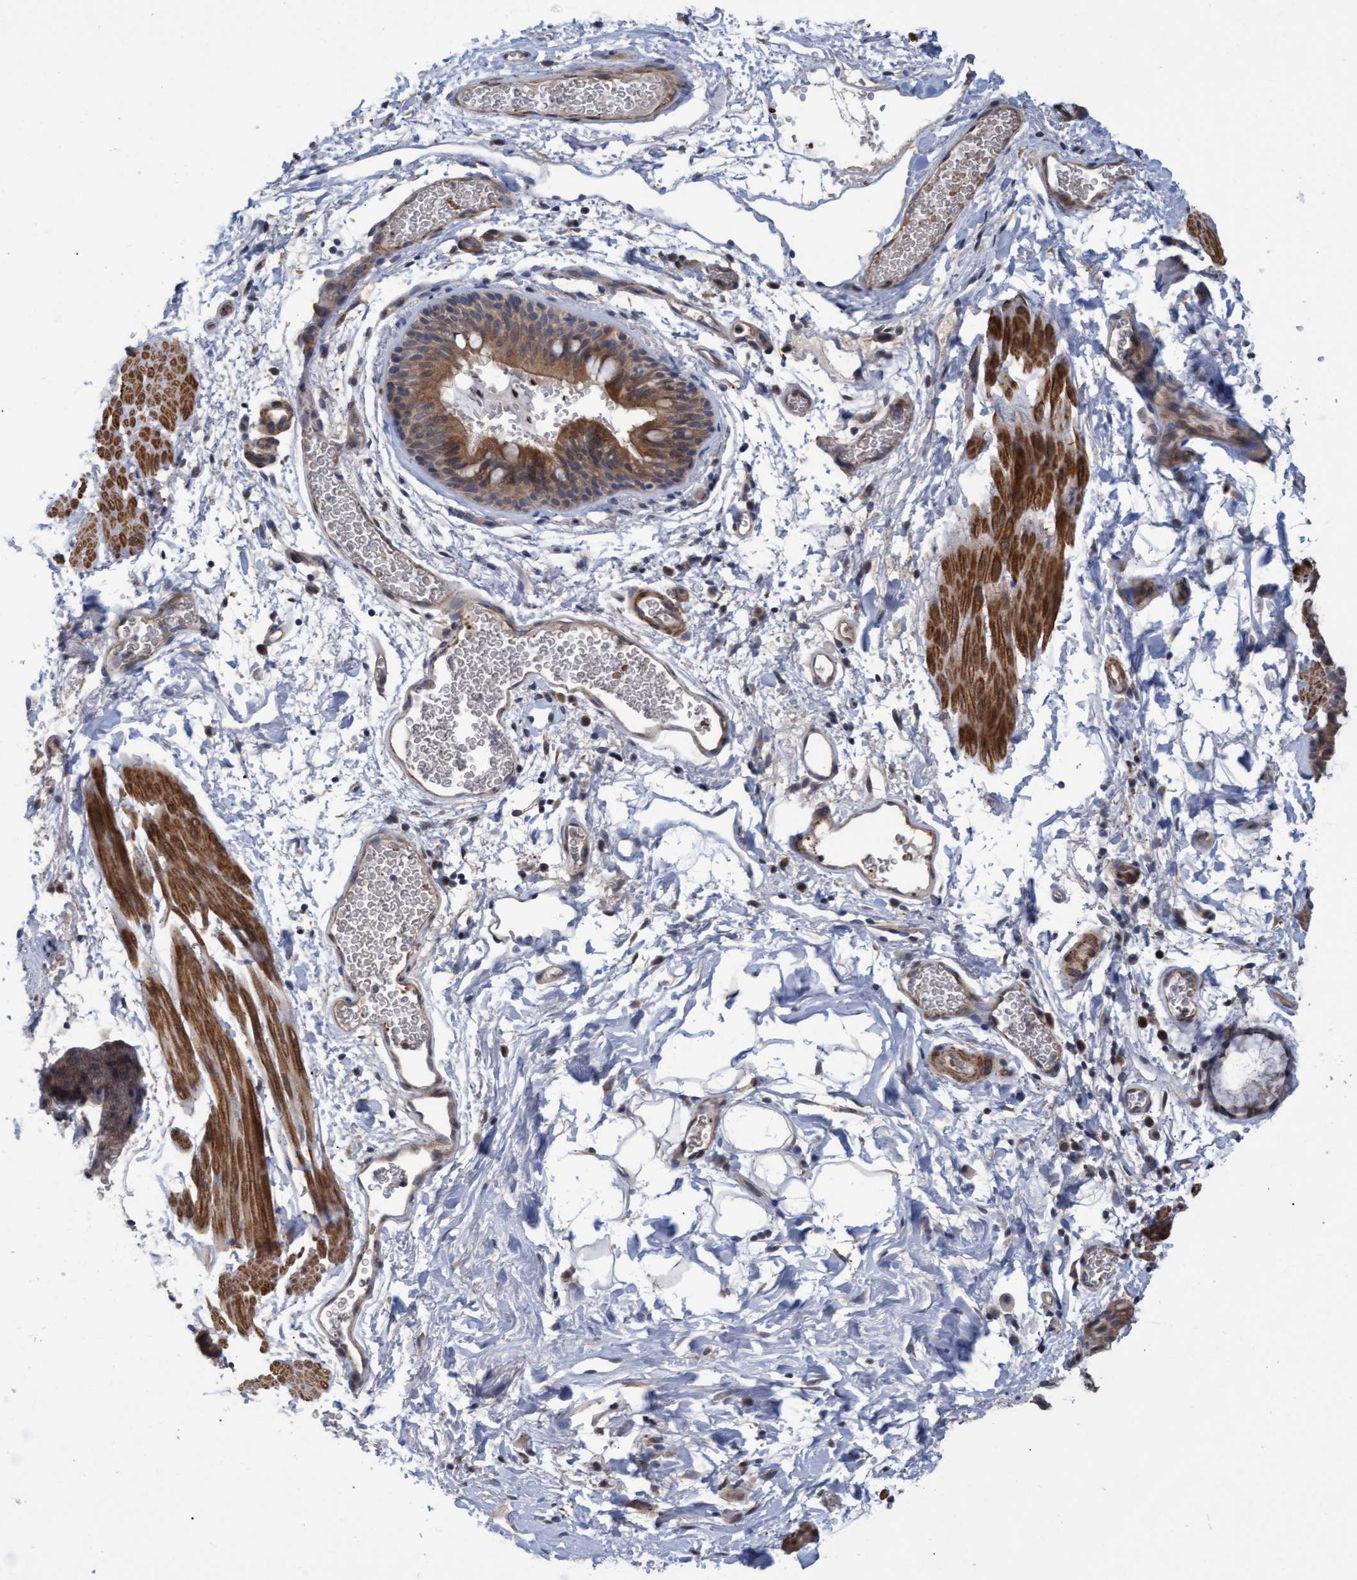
{"staining": {"intensity": "moderate", "quantity": ">75%", "location": "cytoplasmic/membranous"}, "tissue": "bronchus", "cell_type": "Respiratory epithelial cells", "image_type": "normal", "snomed": [{"axis": "morphology", "description": "Normal tissue, NOS"}, {"axis": "topography", "description": "Cartilage tissue"}, {"axis": "topography", "description": "Bronchus"}], "caption": "Approximately >75% of respiratory epithelial cells in normal bronchus display moderate cytoplasmic/membranous protein expression as visualized by brown immunohistochemical staining.", "gene": "NAA15", "patient": {"sex": "female", "age": 53}}